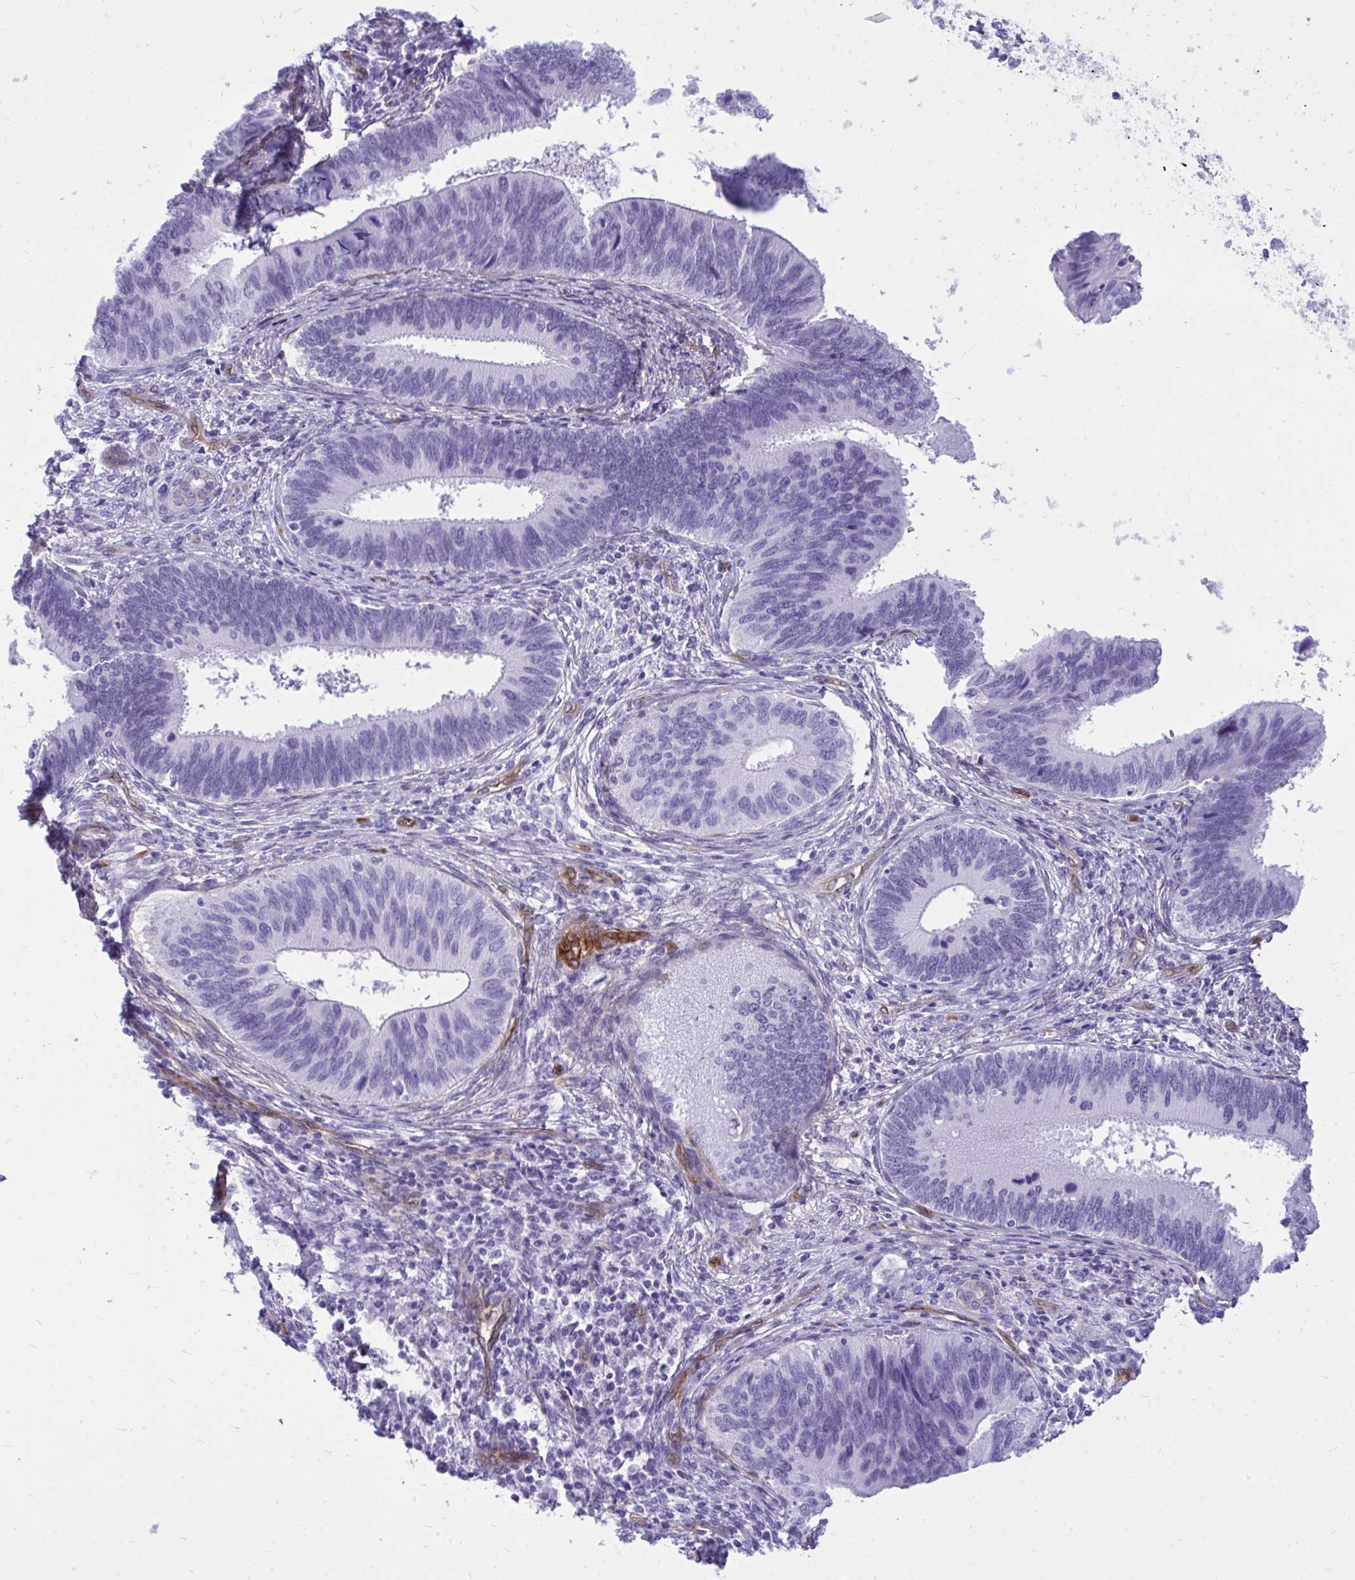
{"staining": {"intensity": "negative", "quantity": "none", "location": "none"}, "tissue": "cervical cancer", "cell_type": "Tumor cells", "image_type": "cancer", "snomed": [{"axis": "morphology", "description": "Adenocarcinoma, NOS"}, {"axis": "topography", "description": "Cervix"}], "caption": "Protein analysis of cervical cancer (adenocarcinoma) exhibits no significant expression in tumor cells.", "gene": "LIMS2", "patient": {"sex": "female", "age": 42}}